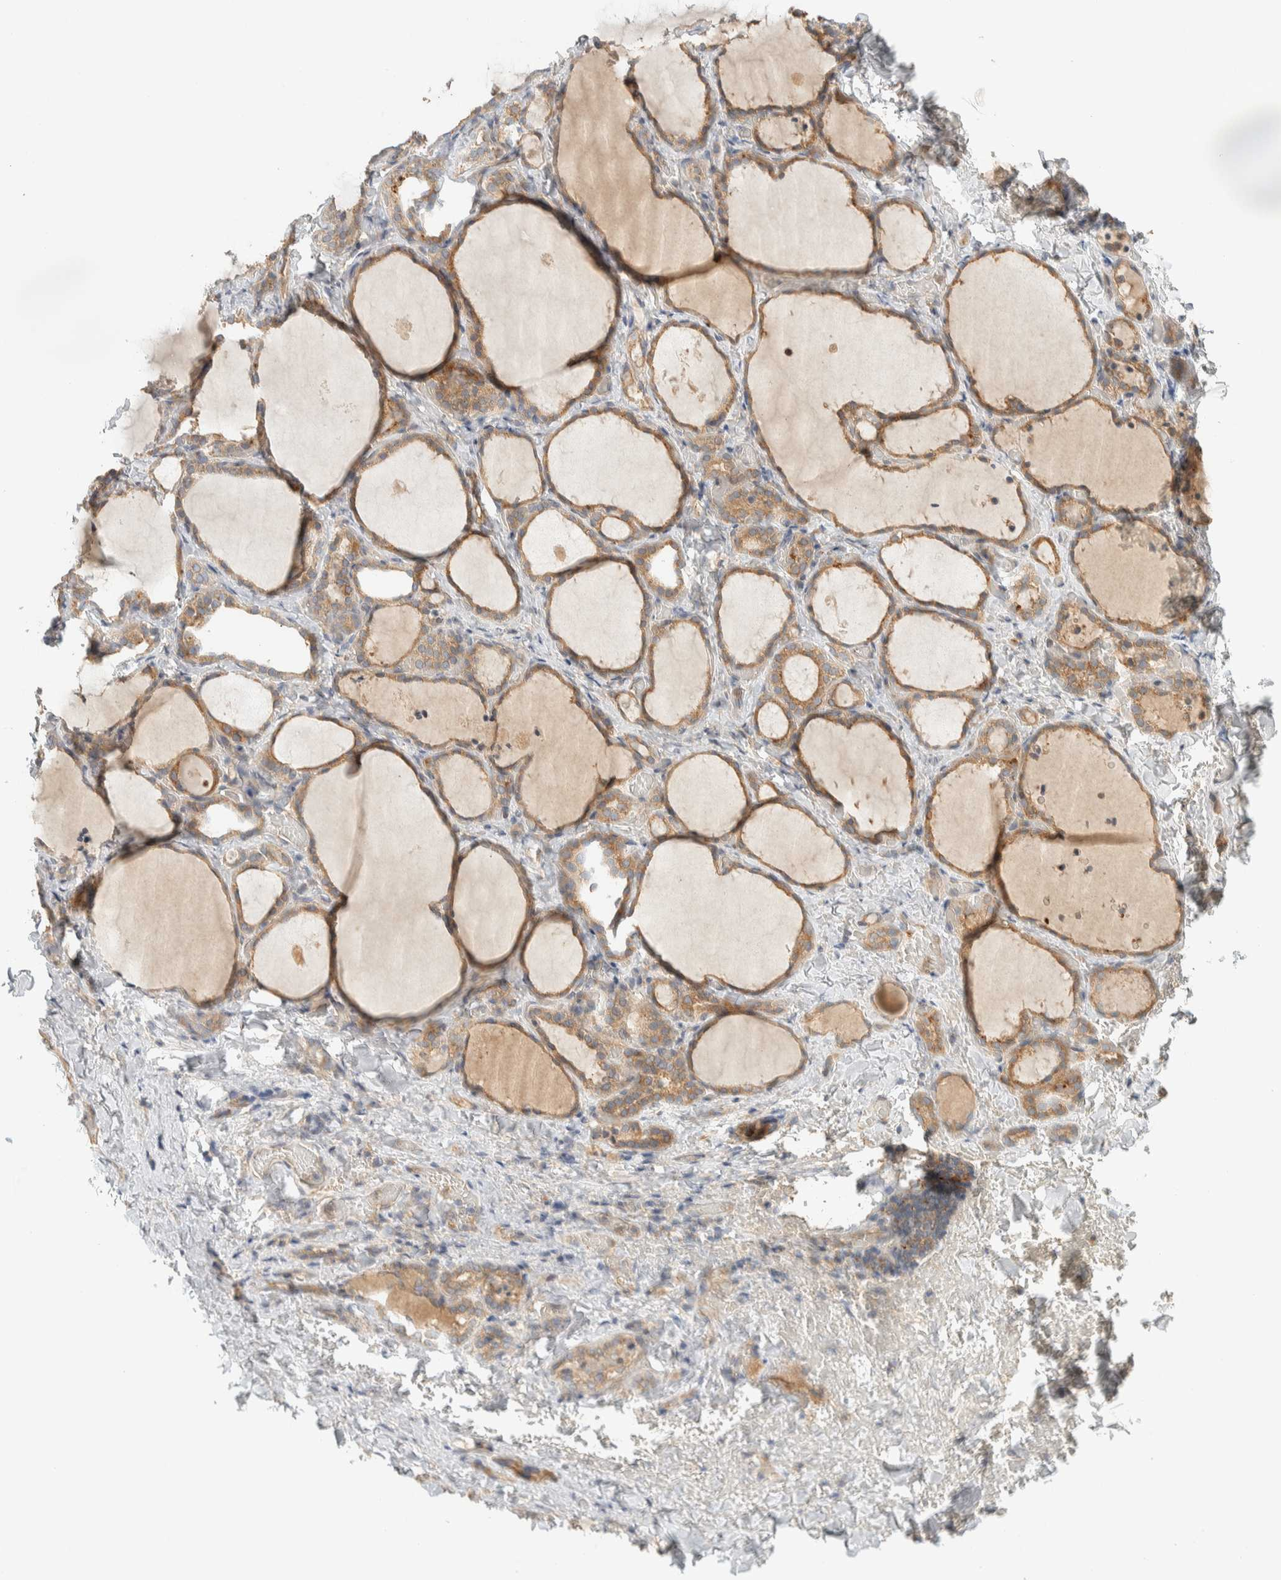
{"staining": {"intensity": "moderate", "quantity": ">75%", "location": "cytoplasmic/membranous"}, "tissue": "thyroid gland", "cell_type": "Glandular cells", "image_type": "normal", "snomed": [{"axis": "morphology", "description": "Normal tissue, NOS"}, {"axis": "morphology", "description": "Papillary adenocarcinoma, NOS"}, {"axis": "topography", "description": "Thyroid gland"}], "caption": "Protein expression analysis of normal thyroid gland shows moderate cytoplasmic/membranous expression in approximately >75% of glandular cells.", "gene": "FAM167A", "patient": {"sex": "female", "age": 30}}